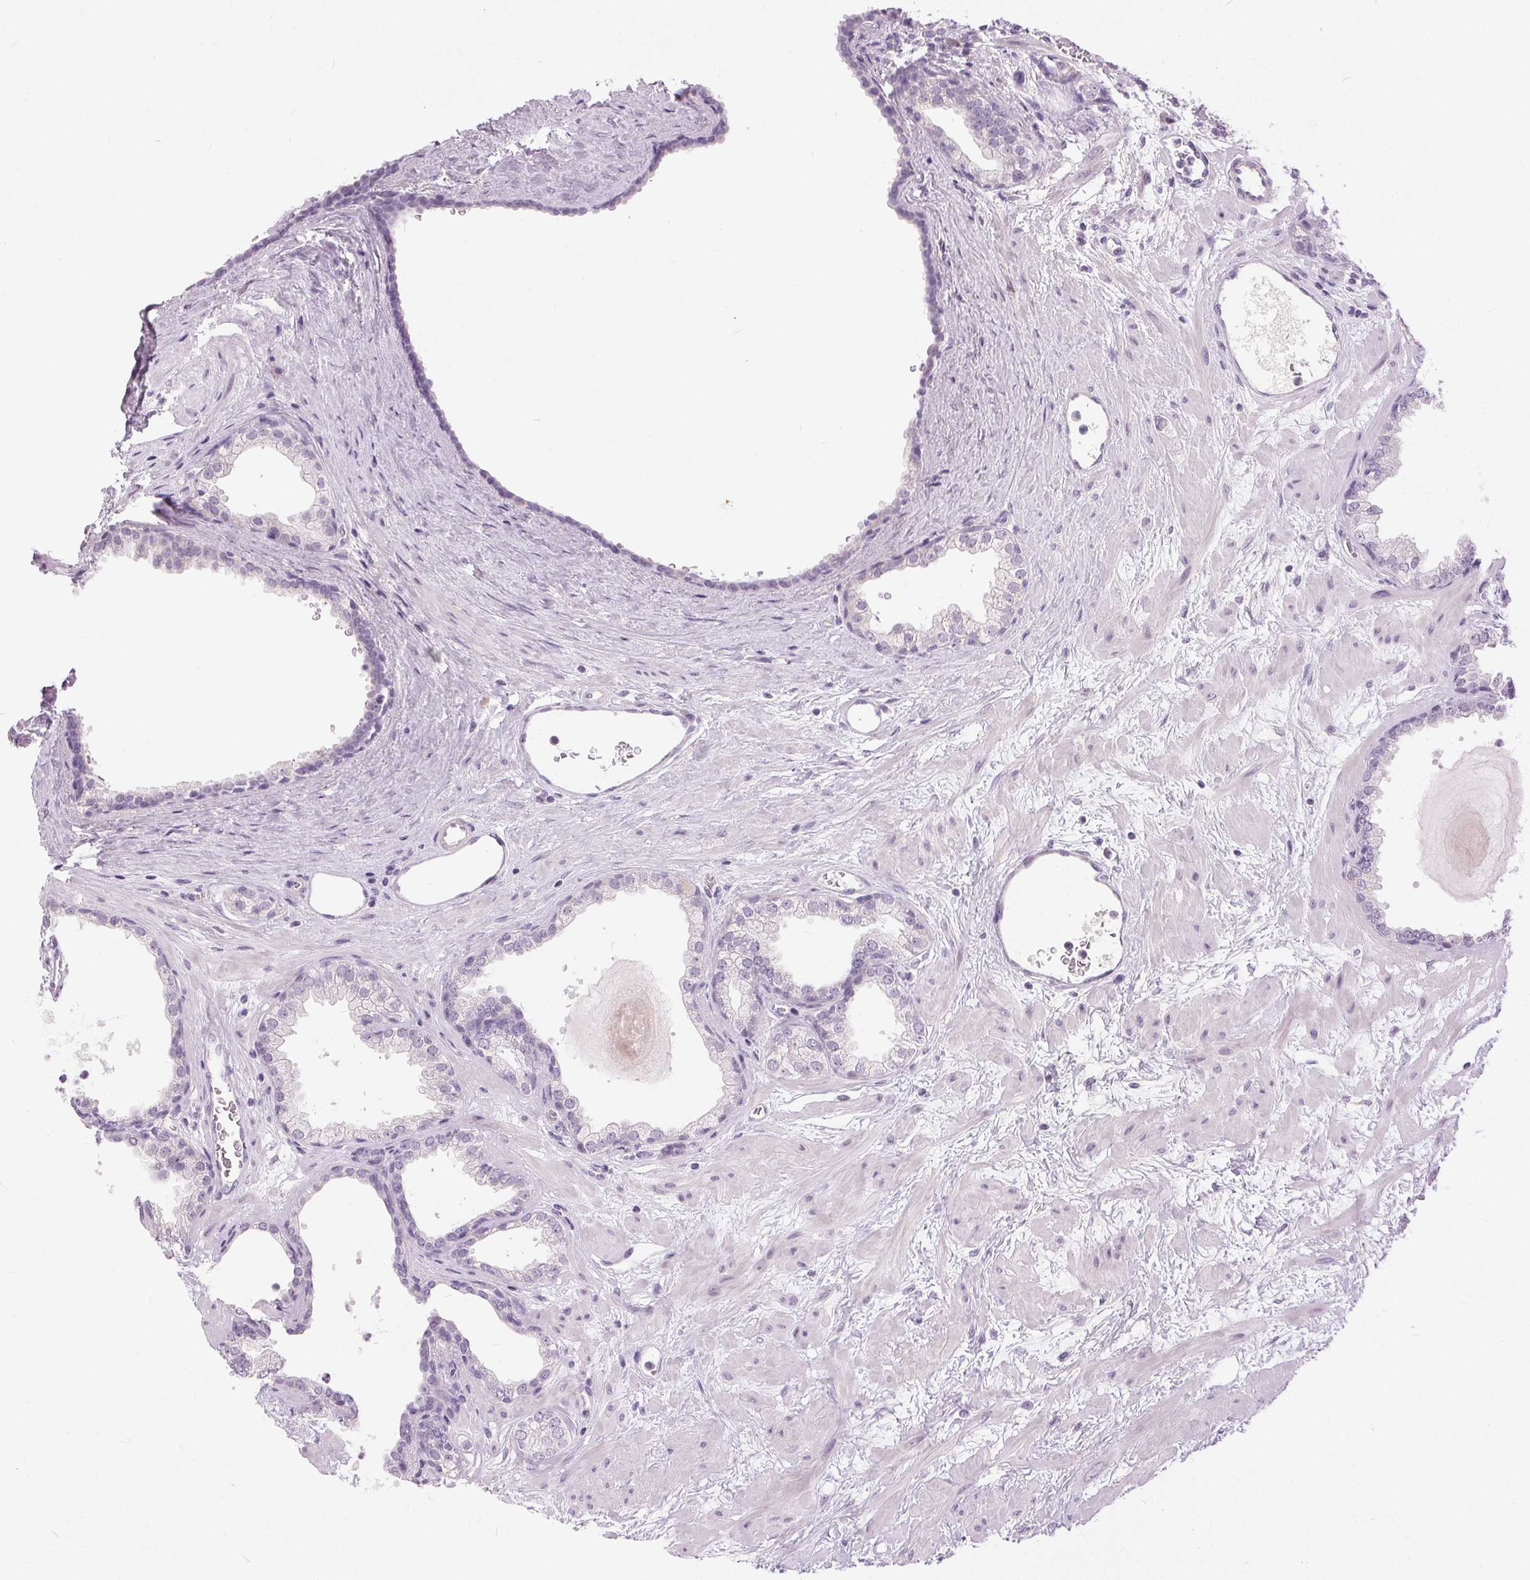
{"staining": {"intensity": "negative", "quantity": "none", "location": "none"}, "tissue": "prostate", "cell_type": "Glandular cells", "image_type": "normal", "snomed": [{"axis": "morphology", "description": "Normal tissue, NOS"}, {"axis": "topography", "description": "Prostate"}], "caption": "Immunohistochemistry (IHC) of normal human prostate exhibits no staining in glandular cells.", "gene": "DSG3", "patient": {"sex": "male", "age": 37}}